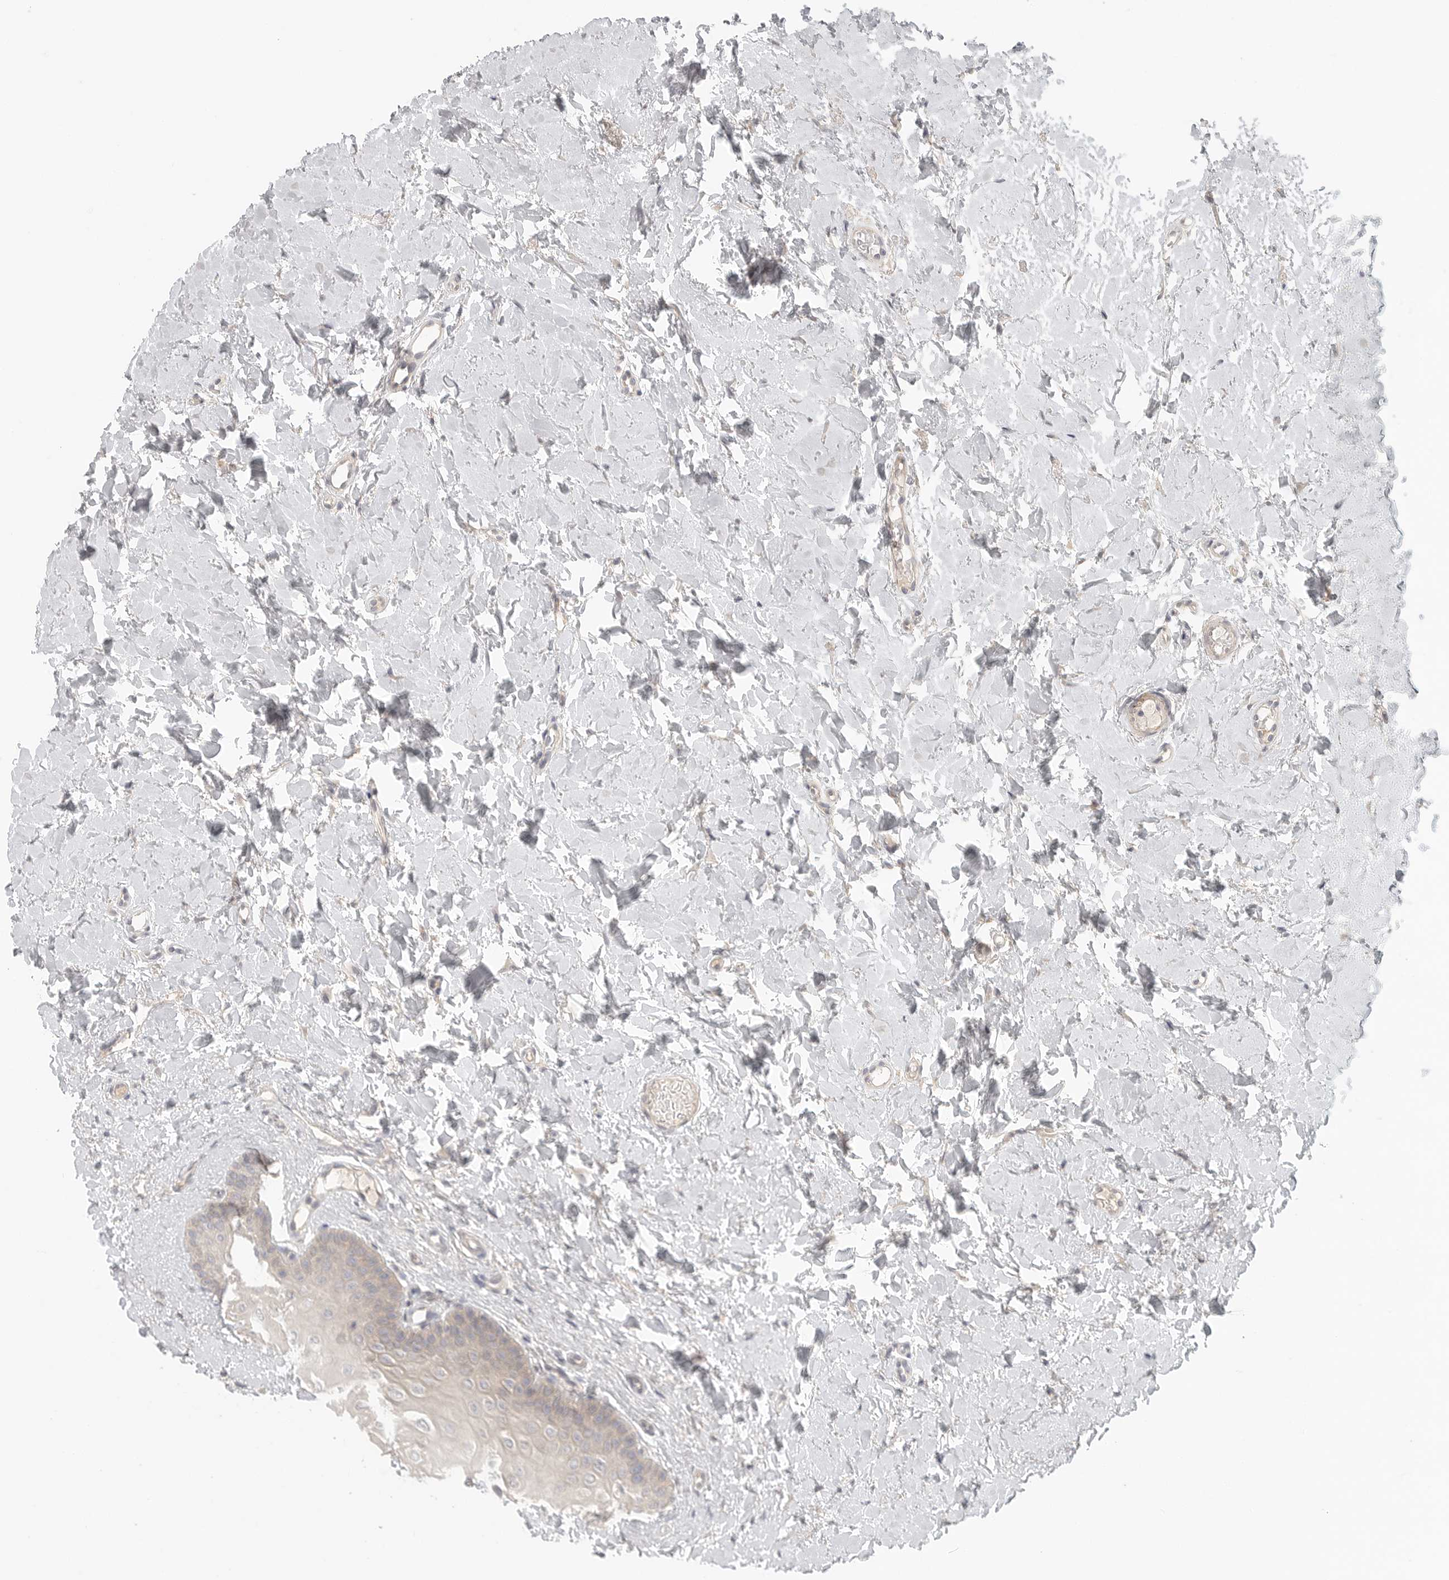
{"staining": {"intensity": "weak", "quantity": "25%-75%", "location": "cytoplasmic/membranous"}, "tissue": "oral mucosa", "cell_type": "Squamous epithelial cells", "image_type": "normal", "snomed": [{"axis": "morphology", "description": "Normal tissue, NOS"}, {"axis": "topography", "description": "Oral tissue"}], "caption": "Squamous epithelial cells display low levels of weak cytoplasmic/membranous positivity in about 25%-75% of cells in normal human oral mucosa.", "gene": "HDAC6", "patient": {"sex": "female", "age": 39}}